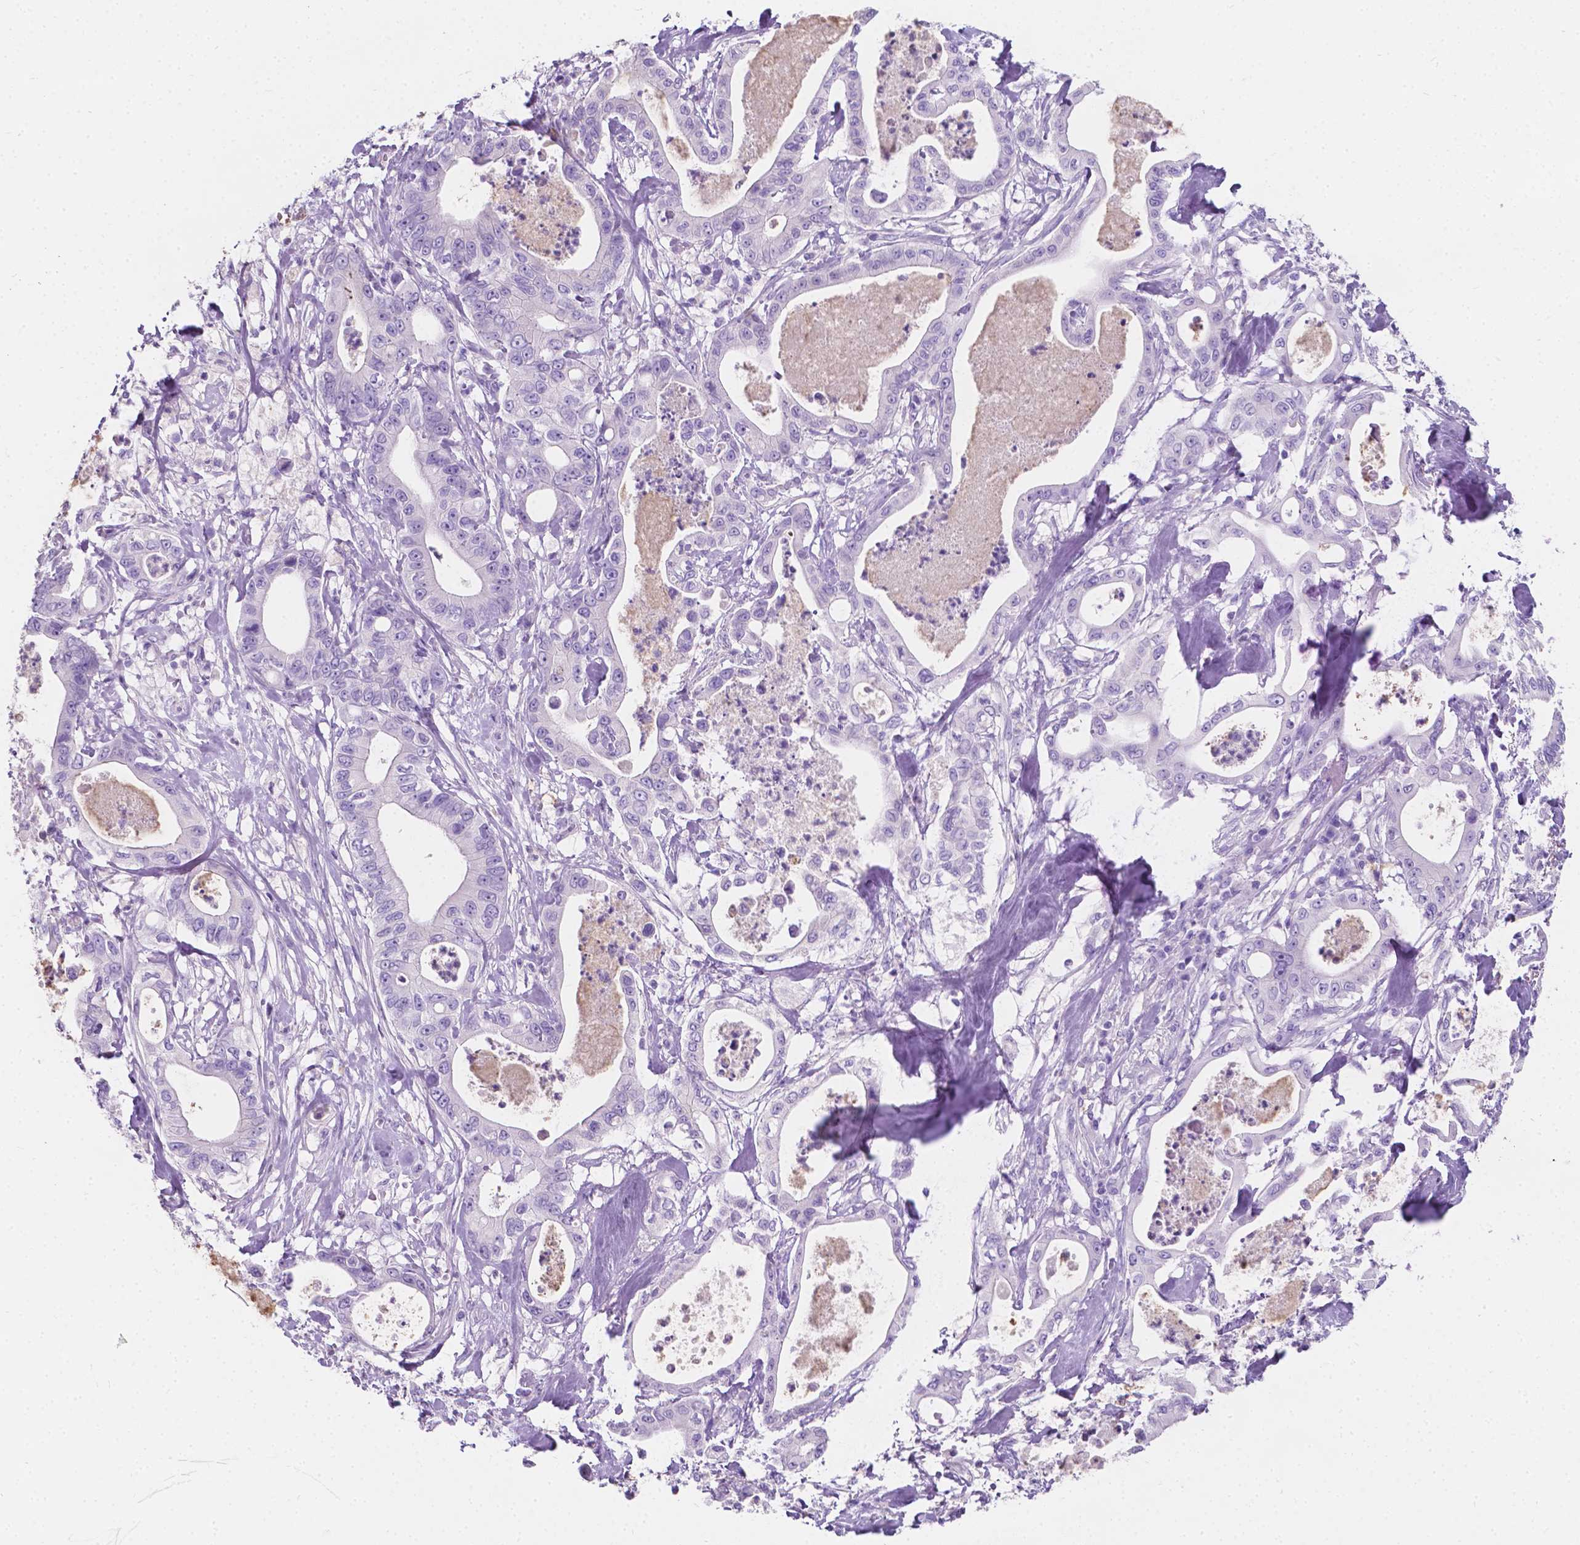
{"staining": {"intensity": "negative", "quantity": "none", "location": "none"}, "tissue": "pancreatic cancer", "cell_type": "Tumor cells", "image_type": "cancer", "snomed": [{"axis": "morphology", "description": "Adenocarcinoma, NOS"}, {"axis": "topography", "description": "Pancreas"}], "caption": "Human pancreatic adenocarcinoma stained for a protein using IHC demonstrates no staining in tumor cells.", "gene": "GNAO1", "patient": {"sex": "male", "age": 71}}